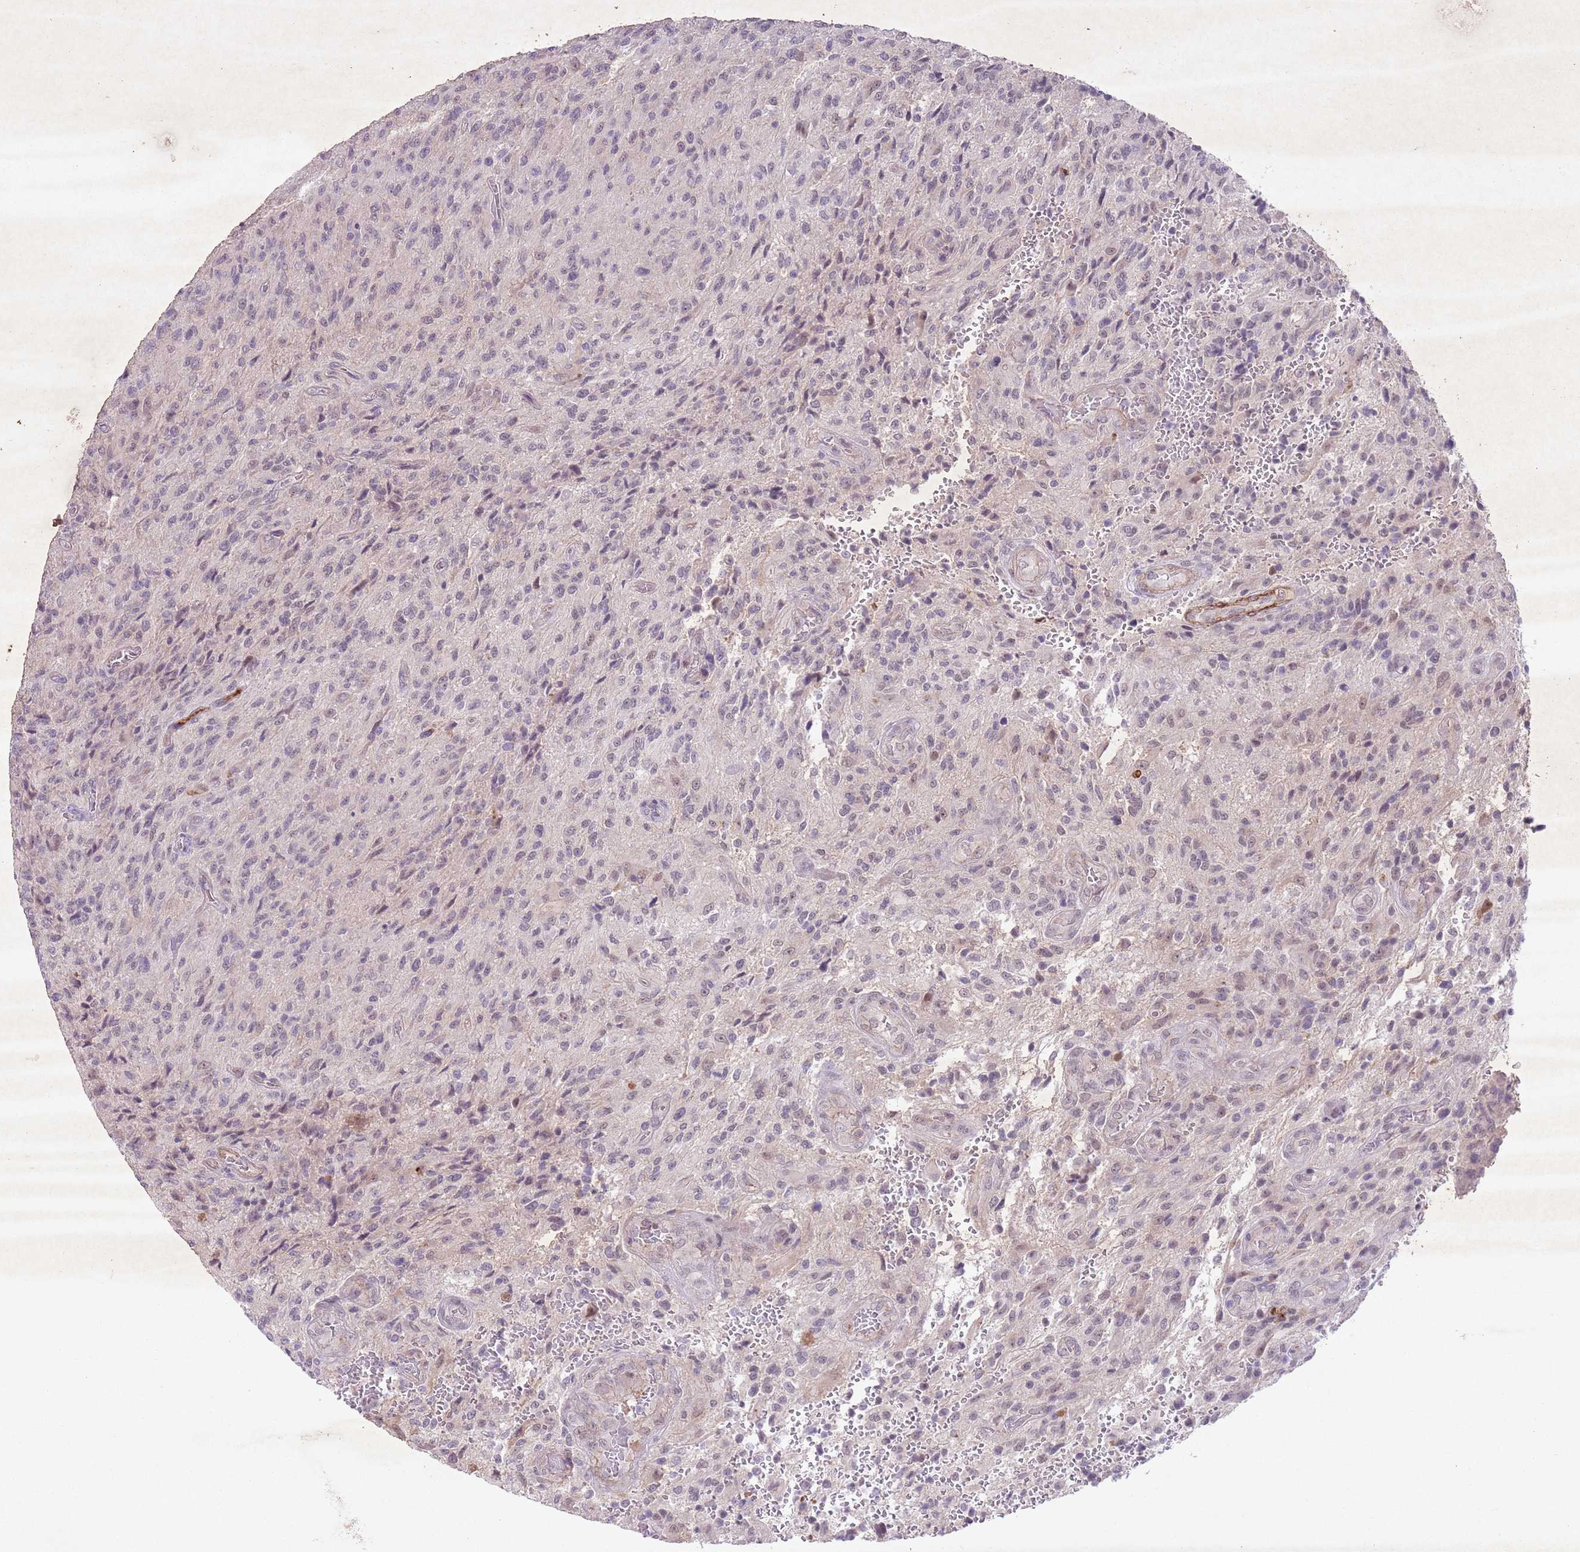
{"staining": {"intensity": "weak", "quantity": "25%-75%", "location": "nuclear"}, "tissue": "glioma", "cell_type": "Tumor cells", "image_type": "cancer", "snomed": [{"axis": "morphology", "description": "Normal tissue, NOS"}, {"axis": "morphology", "description": "Glioma, malignant, High grade"}, {"axis": "topography", "description": "Cerebral cortex"}], "caption": "Tumor cells exhibit low levels of weak nuclear expression in approximately 25%-75% of cells in high-grade glioma (malignant).", "gene": "CCNI", "patient": {"sex": "male", "age": 56}}